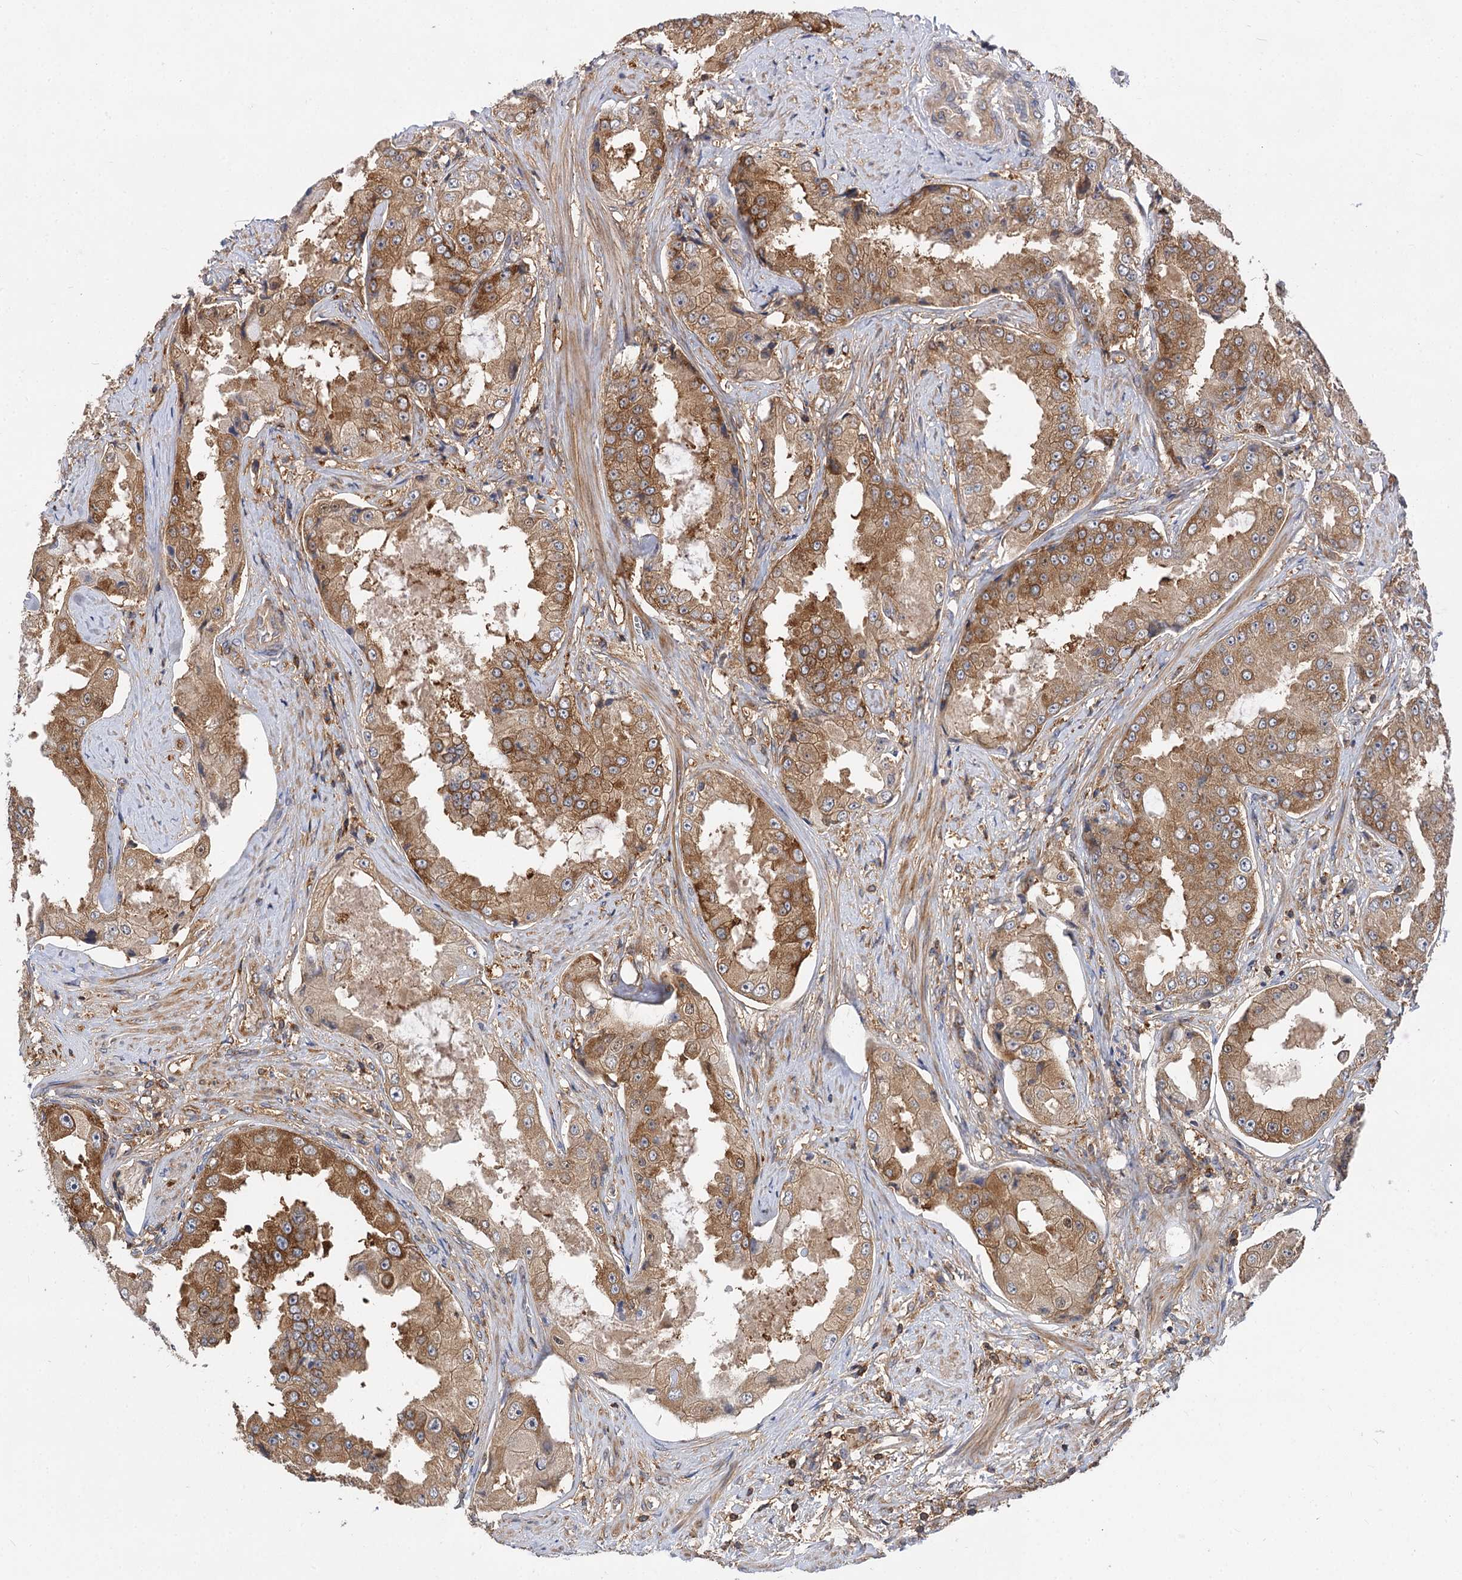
{"staining": {"intensity": "moderate", "quantity": "25%-75%", "location": "cytoplasmic/membranous"}, "tissue": "prostate cancer", "cell_type": "Tumor cells", "image_type": "cancer", "snomed": [{"axis": "morphology", "description": "Adenocarcinoma, High grade"}, {"axis": "topography", "description": "Prostate"}], "caption": "DAB immunohistochemical staining of high-grade adenocarcinoma (prostate) demonstrates moderate cytoplasmic/membranous protein expression in approximately 25%-75% of tumor cells.", "gene": "PACS1", "patient": {"sex": "male", "age": 73}}